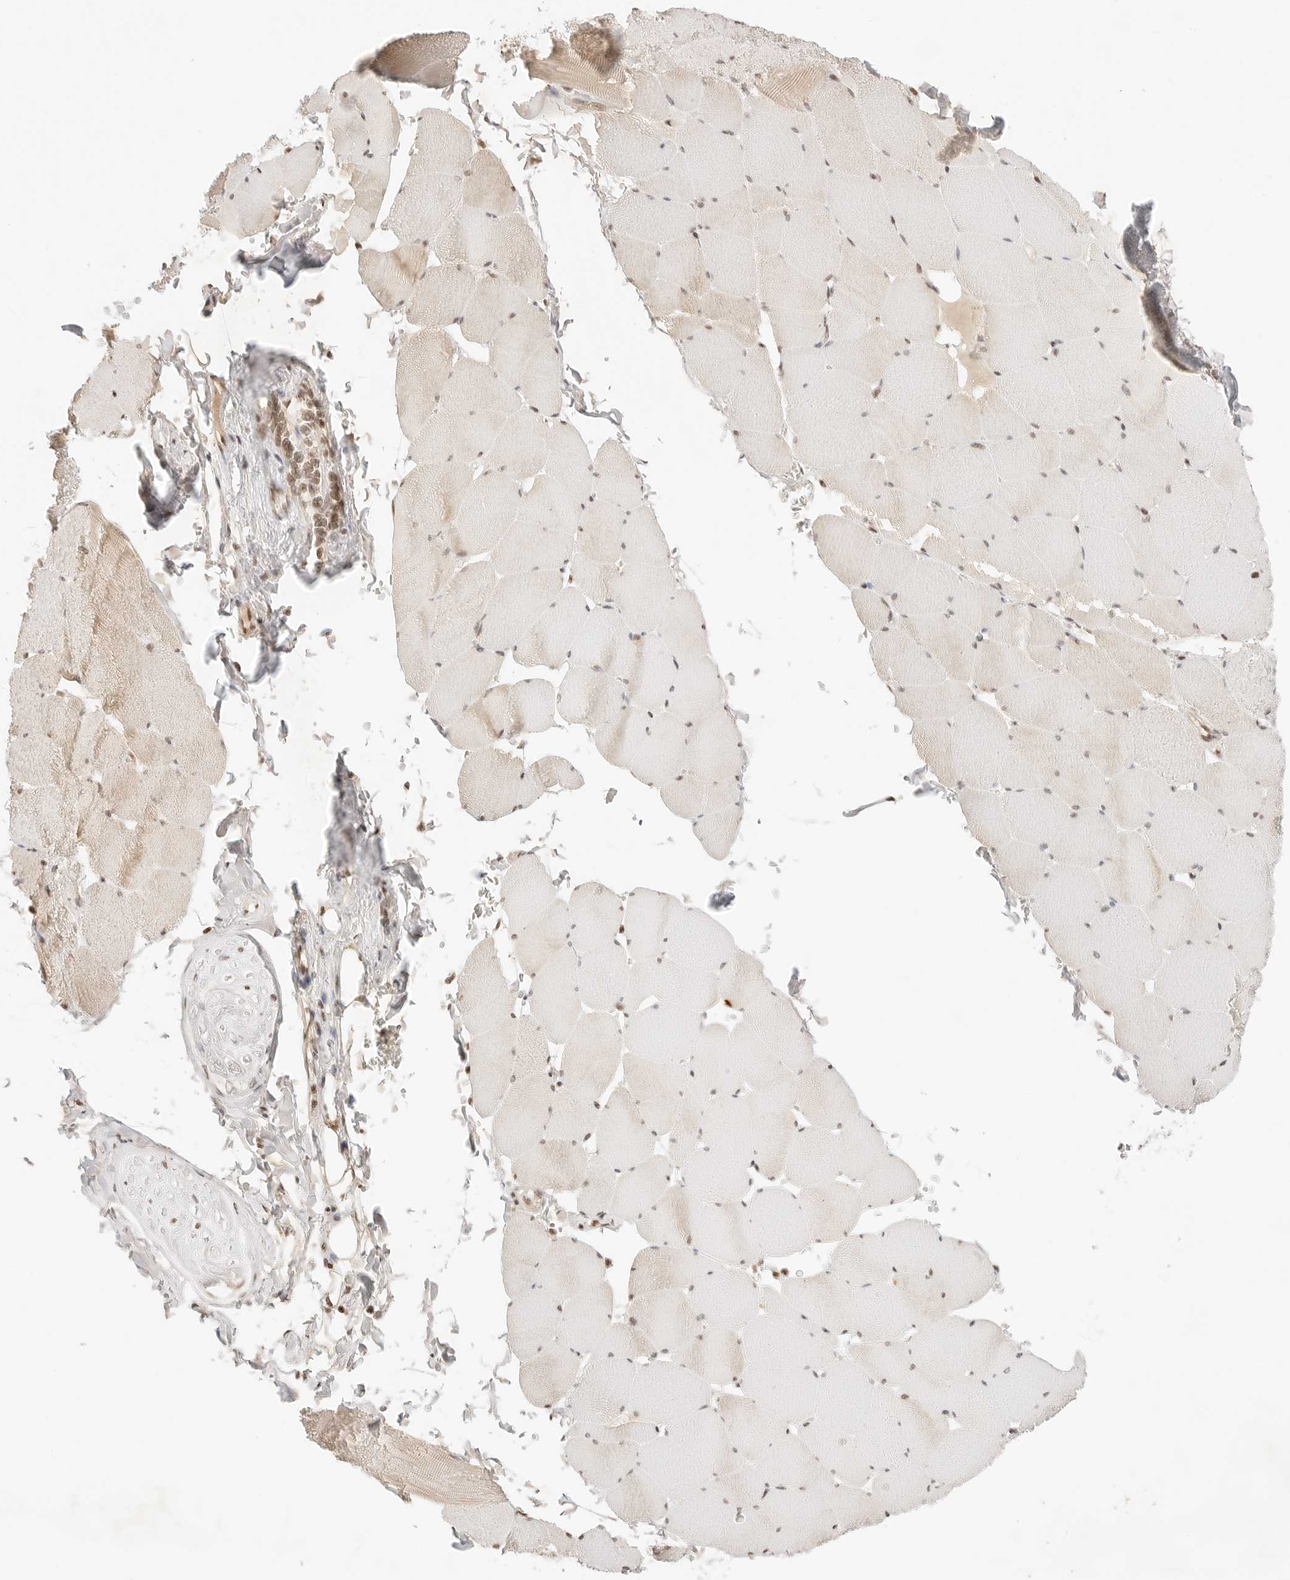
{"staining": {"intensity": "weak", "quantity": "25%-75%", "location": "cytoplasmic/membranous"}, "tissue": "skeletal muscle", "cell_type": "Myocytes", "image_type": "normal", "snomed": [{"axis": "morphology", "description": "Normal tissue, NOS"}, {"axis": "topography", "description": "Skeletal muscle"}], "caption": "Benign skeletal muscle exhibits weak cytoplasmic/membranous expression in approximately 25%-75% of myocytes, visualized by immunohistochemistry. (DAB IHC with brightfield microscopy, high magnification).", "gene": "RPS6KL1", "patient": {"sex": "male", "age": 62}}